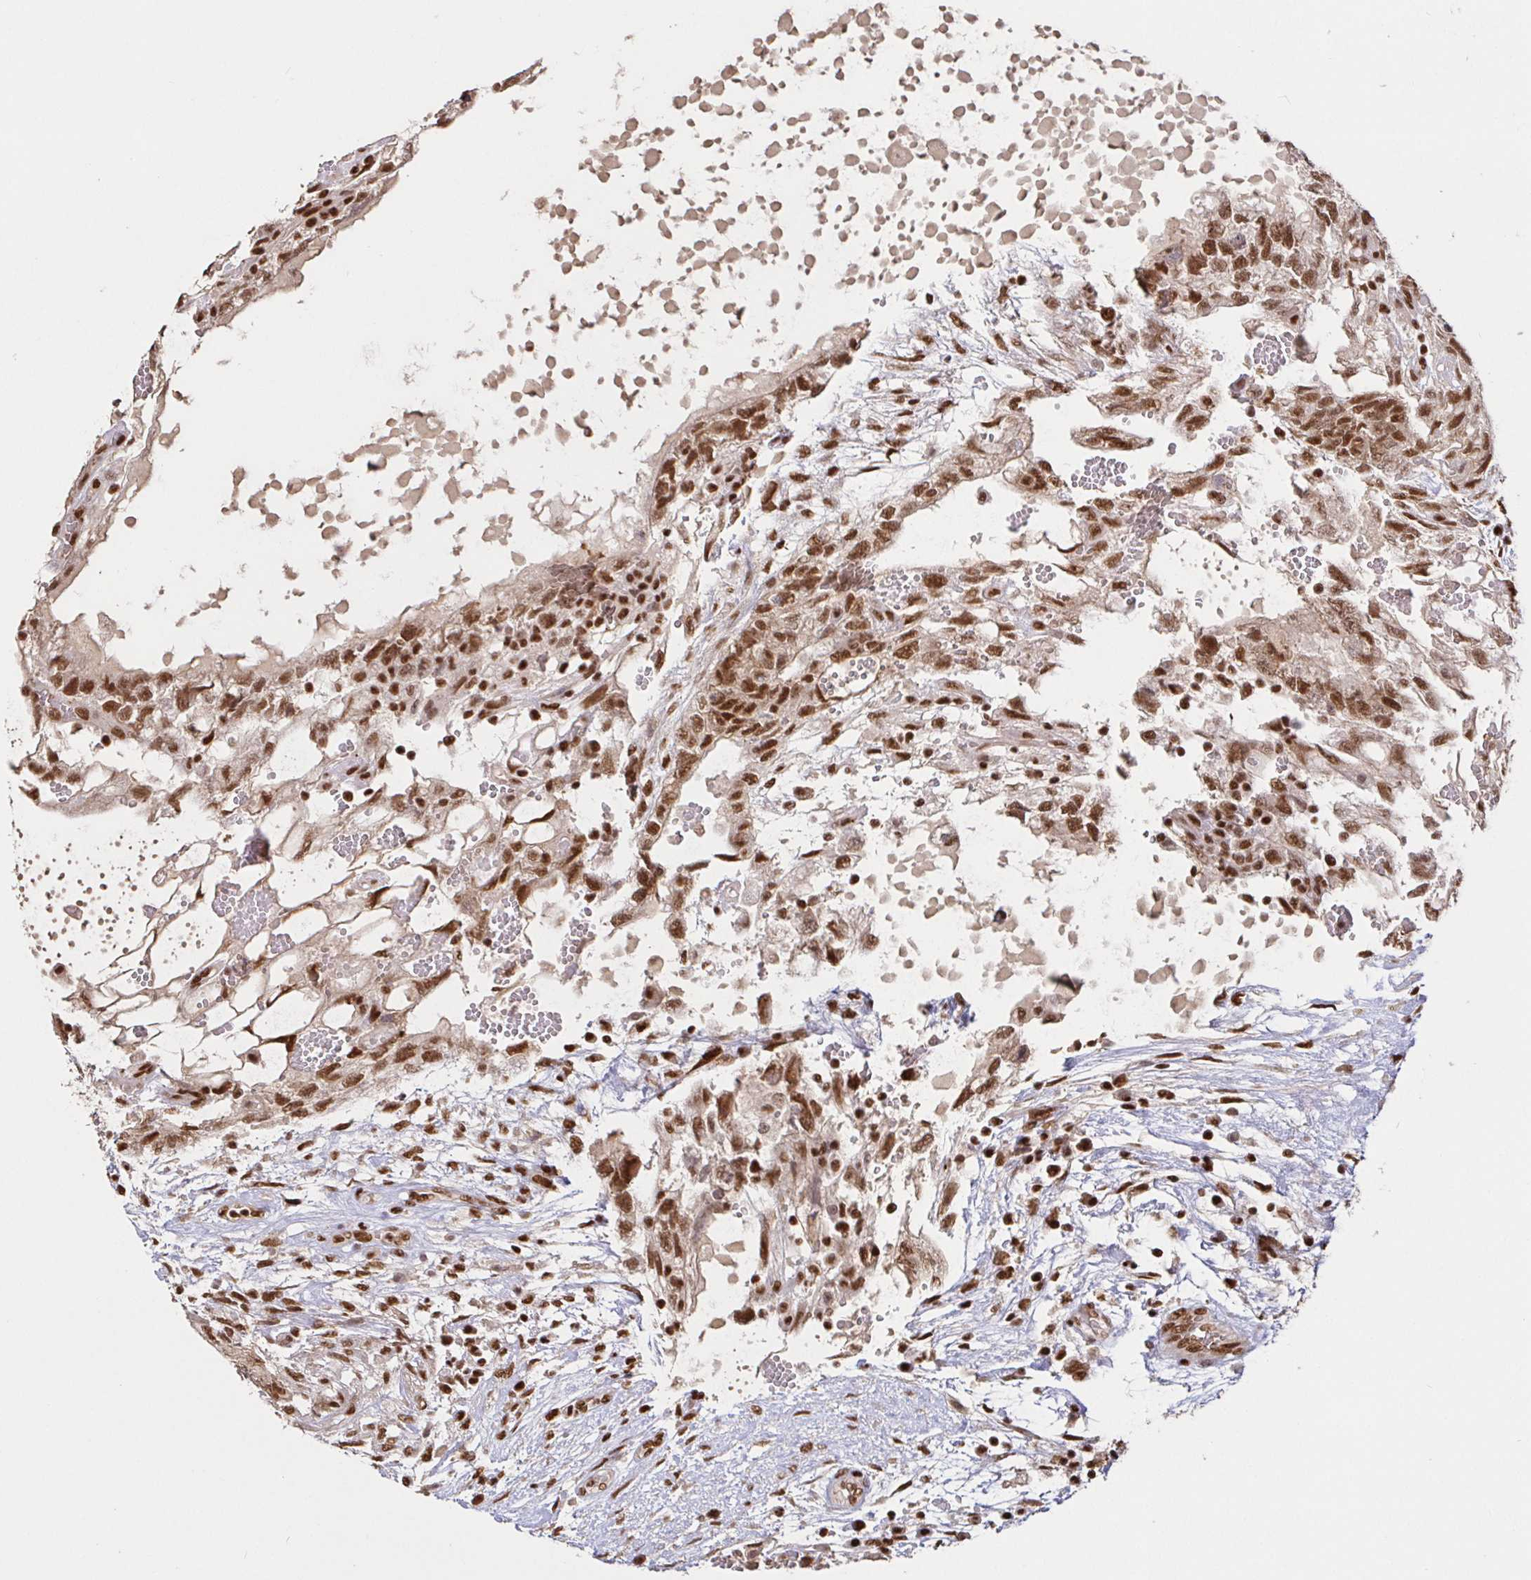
{"staining": {"intensity": "strong", "quantity": ">75%", "location": "nuclear"}, "tissue": "testis cancer", "cell_type": "Tumor cells", "image_type": "cancer", "snomed": [{"axis": "morphology", "description": "Normal tissue, NOS"}, {"axis": "morphology", "description": "Carcinoma, Embryonal, NOS"}, {"axis": "topography", "description": "Testis"}], "caption": "High-power microscopy captured an IHC histopathology image of testis embryonal carcinoma, revealing strong nuclear expression in about >75% of tumor cells.", "gene": "SP3", "patient": {"sex": "male", "age": 32}}